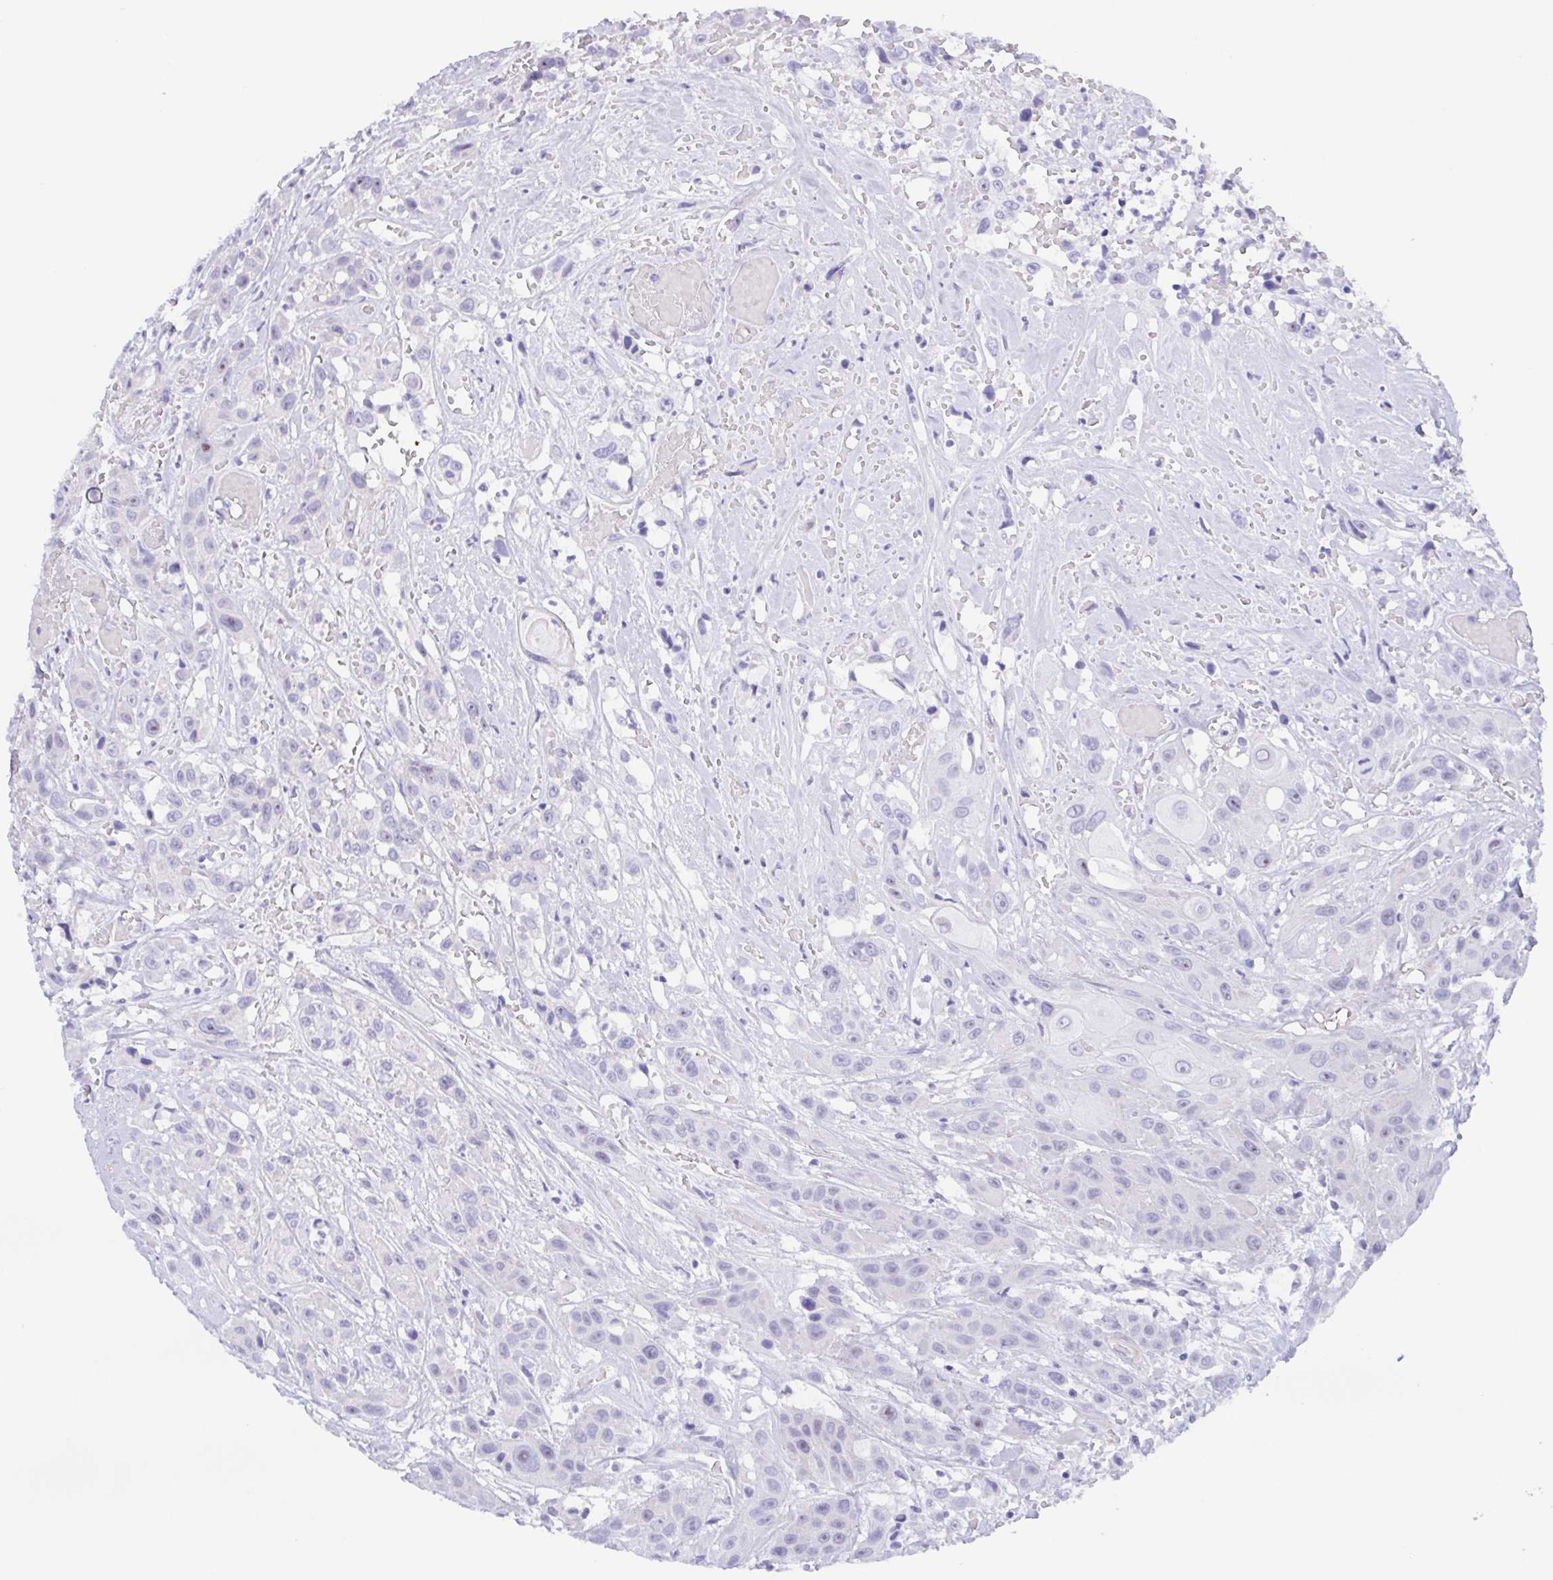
{"staining": {"intensity": "negative", "quantity": "none", "location": "none"}, "tissue": "head and neck cancer", "cell_type": "Tumor cells", "image_type": "cancer", "snomed": [{"axis": "morphology", "description": "Squamous cell carcinoma, NOS"}, {"axis": "topography", "description": "Head-Neck"}], "caption": "The micrograph exhibits no staining of tumor cells in head and neck squamous cell carcinoma. The staining is performed using DAB (3,3'-diaminobenzidine) brown chromogen with nuclei counter-stained in using hematoxylin.", "gene": "MUCL3", "patient": {"sex": "male", "age": 57}}